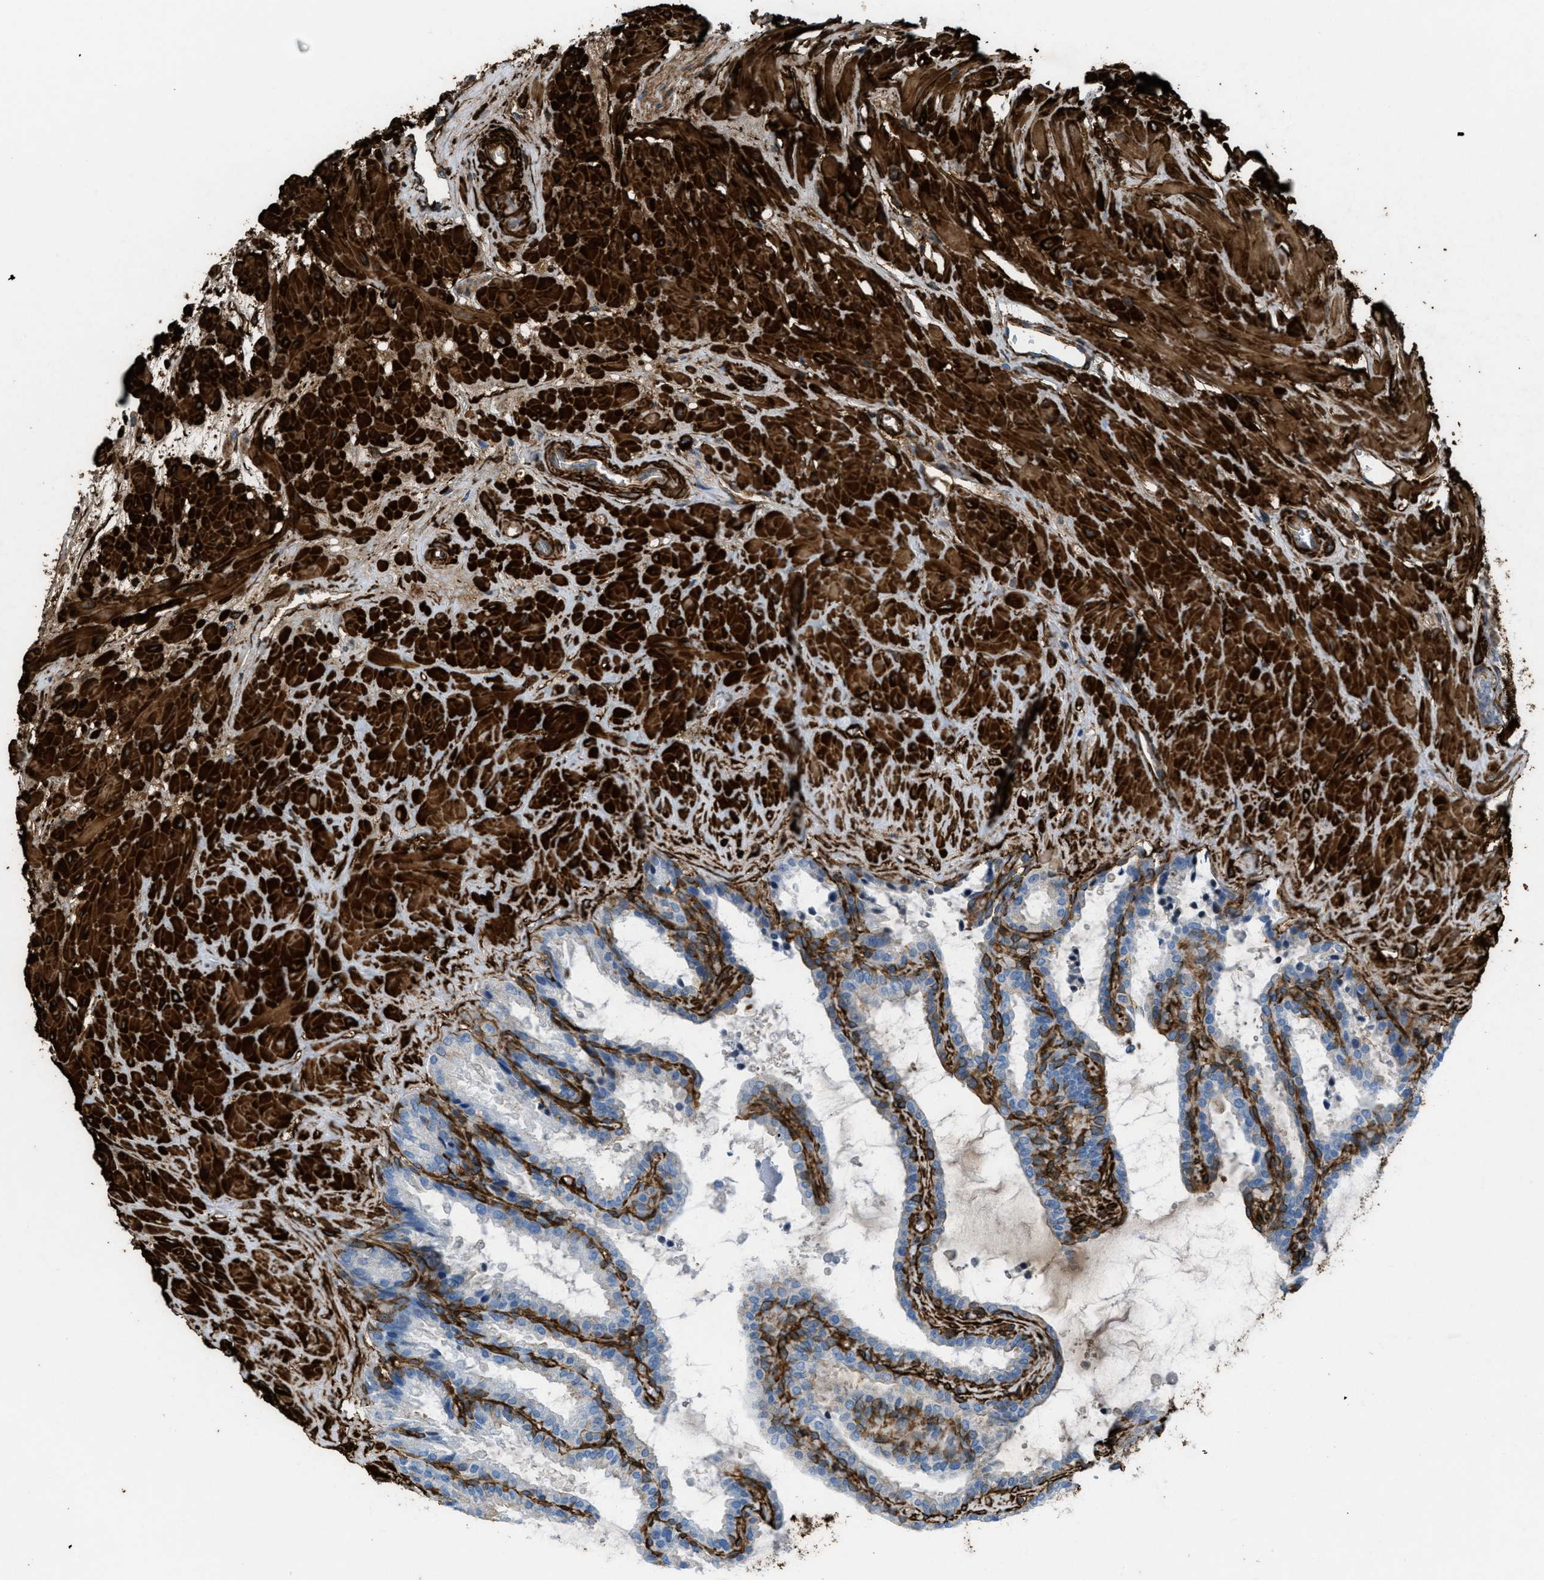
{"staining": {"intensity": "weak", "quantity": "<25%", "location": "cytoplasmic/membranous"}, "tissue": "seminal vesicle", "cell_type": "Glandular cells", "image_type": "normal", "snomed": [{"axis": "morphology", "description": "Normal tissue, NOS"}, {"axis": "topography", "description": "Seminal veicle"}], "caption": "Protein analysis of normal seminal vesicle displays no significant expression in glandular cells. (DAB immunohistochemistry (IHC) visualized using brightfield microscopy, high magnification).", "gene": "CALD1", "patient": {"sex": "male", "age": 46}}